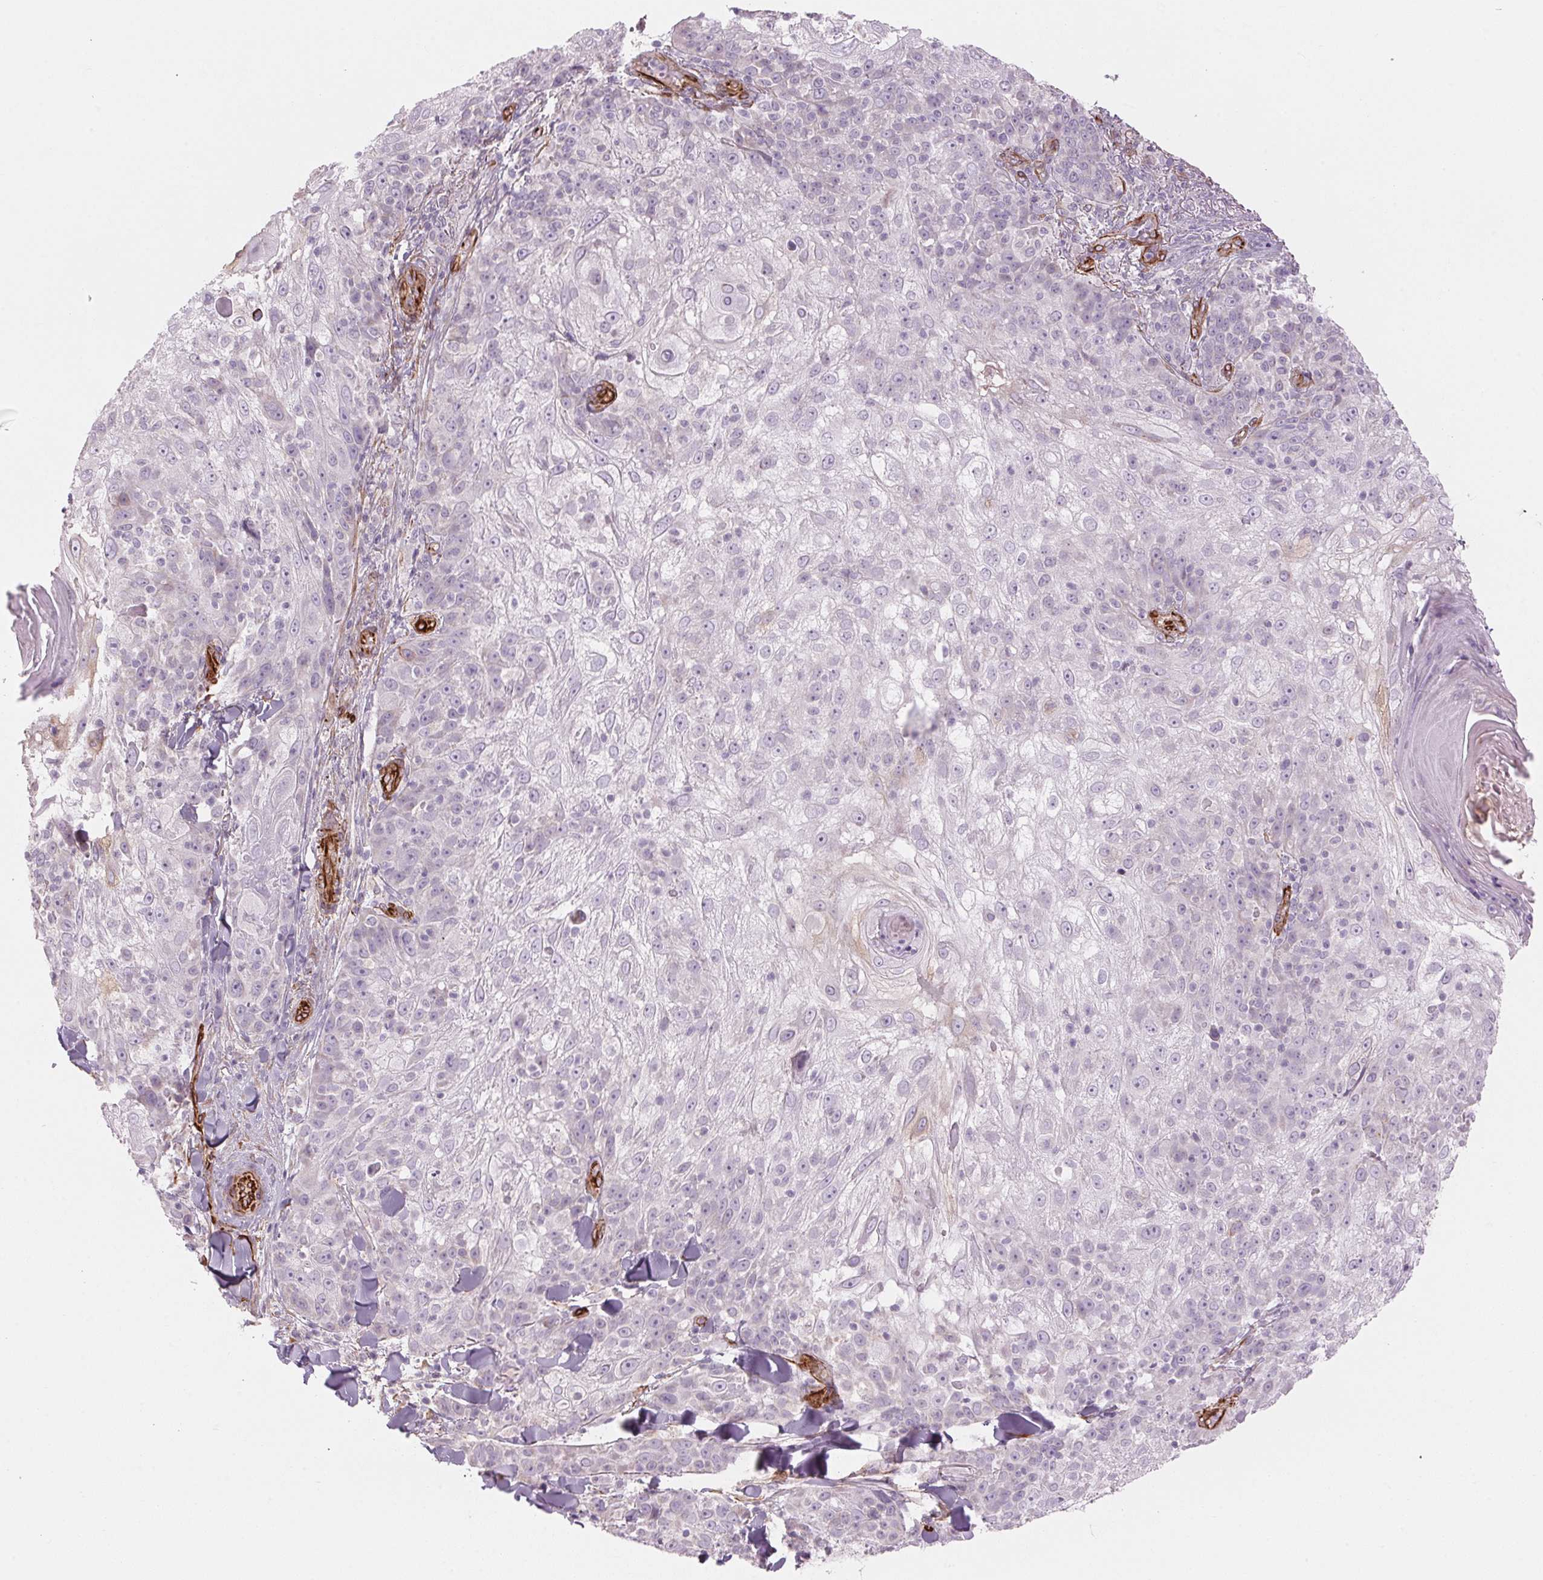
{"staining": {"intensity": "negative", "quantity": "none", "location": "none"}, "tissue": "skin cancer", "cell_type": "Tumor cells", "image_type": "cancer", "snomed": [{"axis": "morphology", "description": "Normal tissue, NOS"}, {"axis": "morphology", "description": "Squamous cell carcinoma, NOS"}, {"axis": "topography", "description": "Skin"}], "caption": "This is an immunohistochemistry (IHC) micrograph of skin cancer (squamous cell carcinoma). There is no staining in tumor cells.", "gene": "CLPS", "patient": {"sex": "female", "age": 83}}